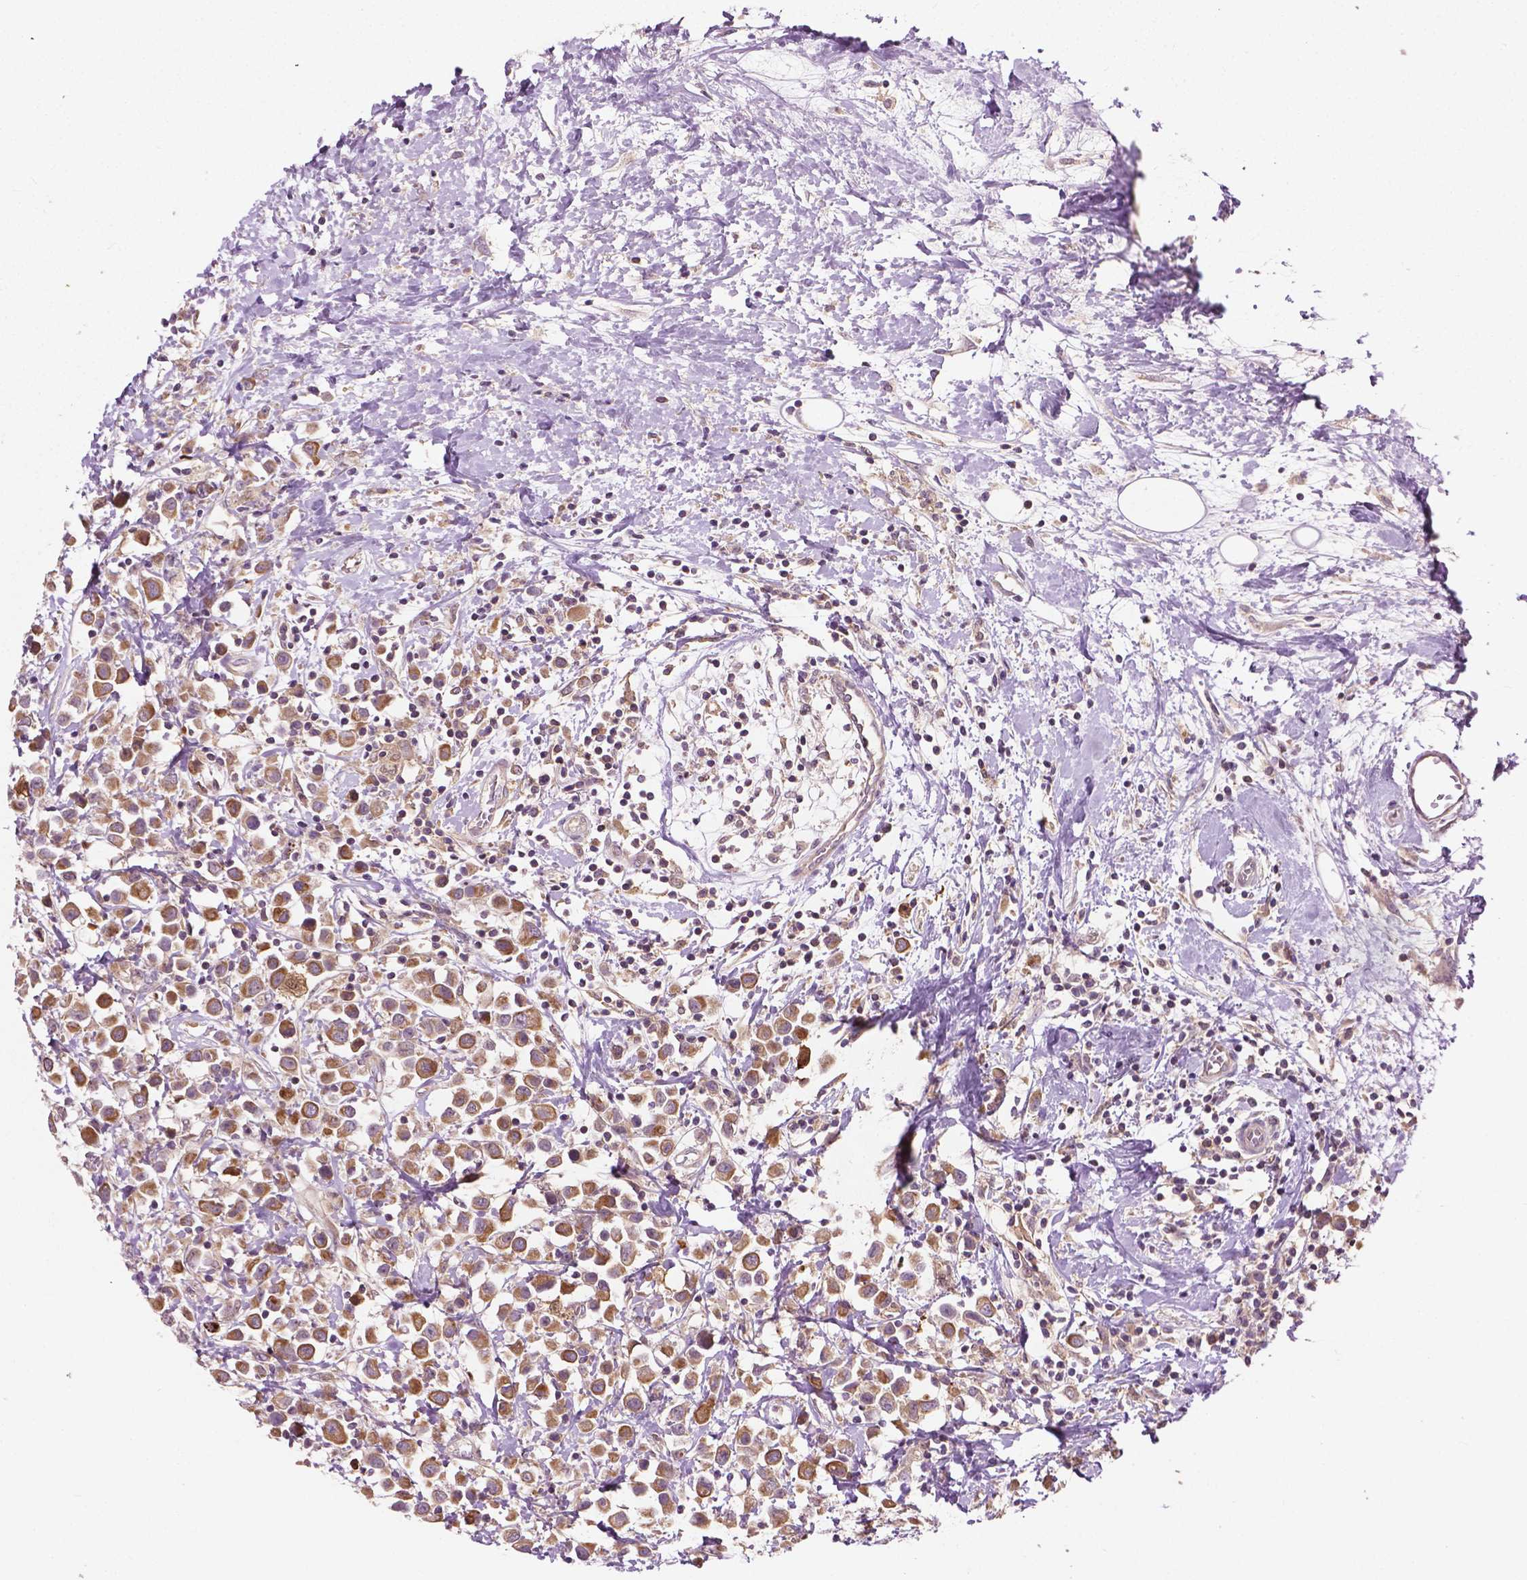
{"staining": {"intensity": "moderate", "quantity": ">75%", "location": "cytoplasmic/membranous"}, "tissue": "breast cancer", "cell_type": "Tumor cells", "image_type": "cancer", "snomed": [{"axis": "morphology", "description": "Duct carcinoma"}, {"axis": "topography", "description": "Breast"}], "caption": "IHC histopathology image of human breast cancer (invasive ductal carcinoma) stained for a protein (brown), which shows medium levels of moderate cytoplasmic/membranous expression in approximately >75% of tumor cells.", "gene": "MZT1", "patient": {"sex": "female", "age": 61}}